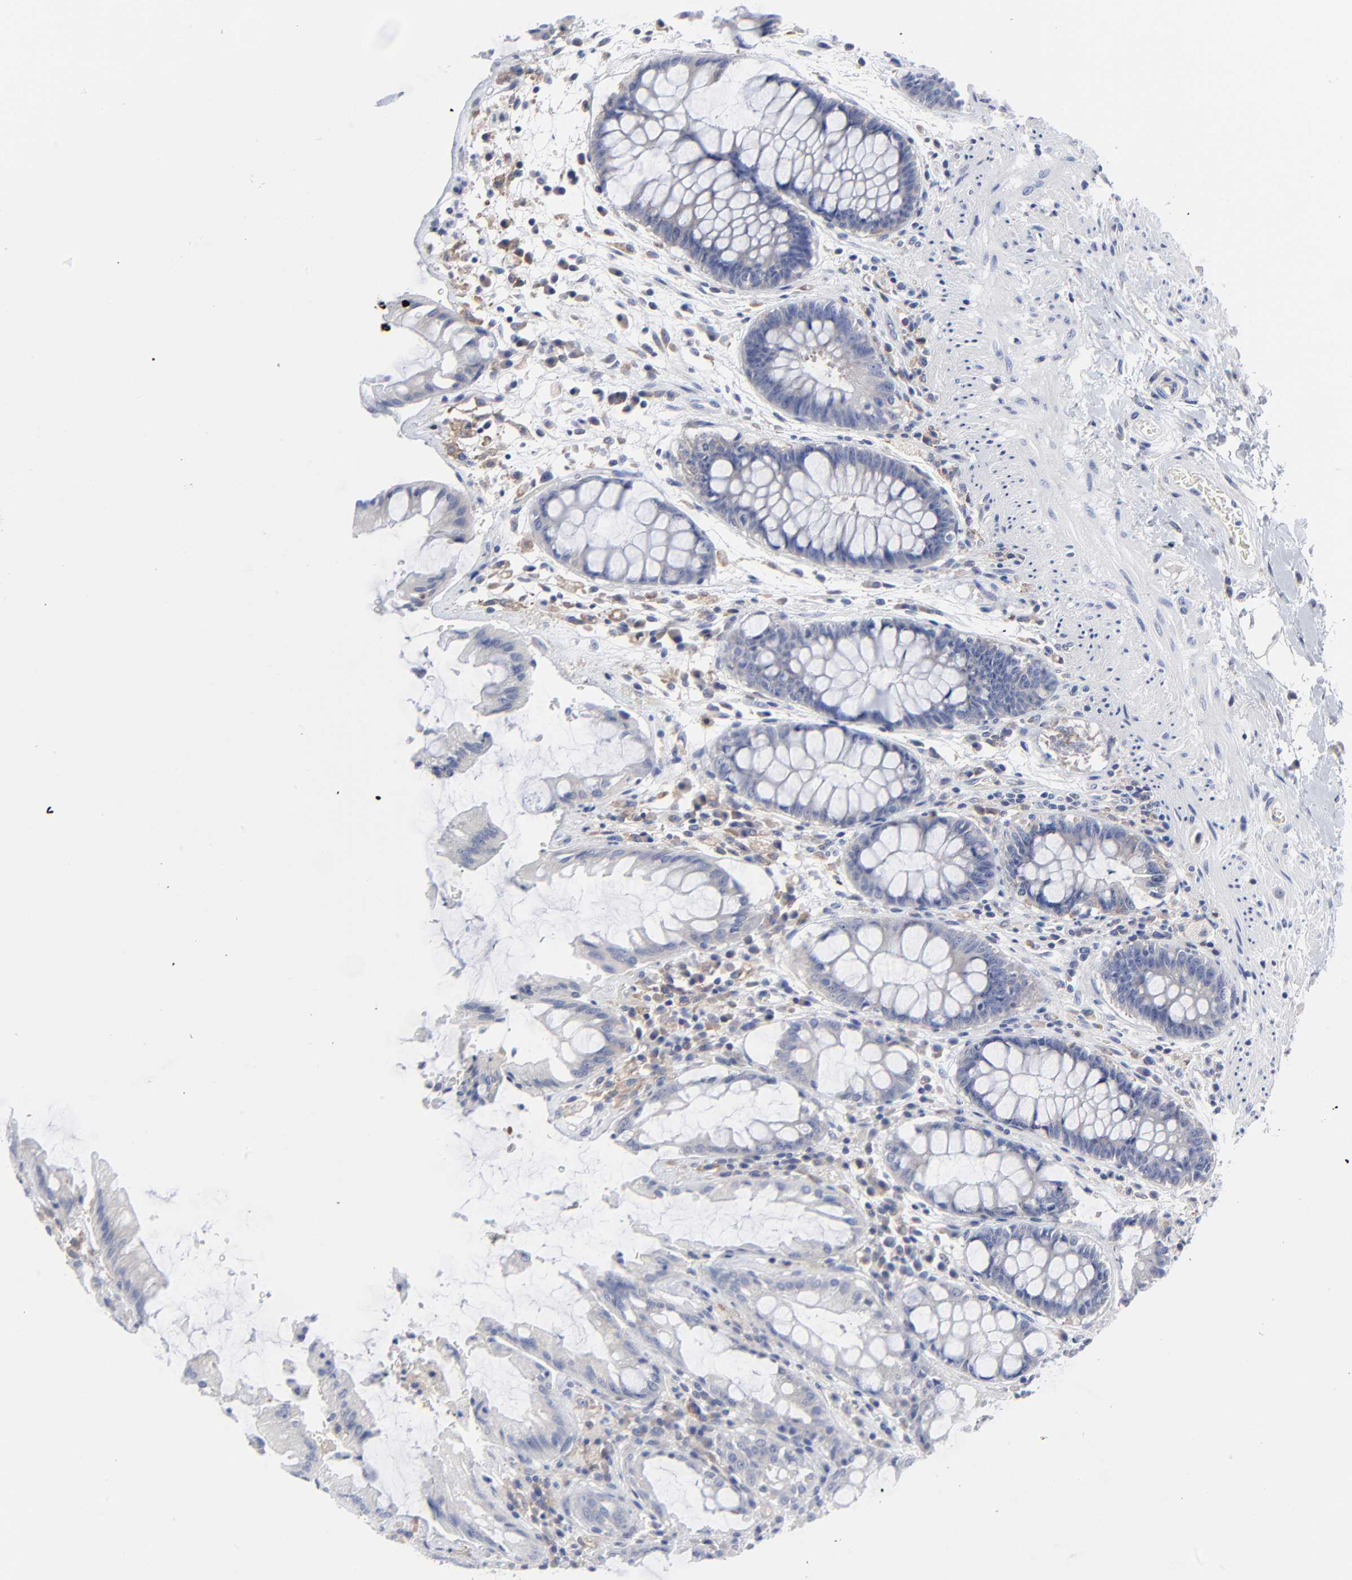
{"staining": {"intensity": "negative", "quantity": "none", "location": "none"}, "tissue": "rectum", "cell_type": "Glandular cells", "image_type": "normal", "snomed": [{"axis": "morphology", "description": "Normal tissue, NOS"}, {"axis": "topography", "description": "Rectum"}], "caption": "This photomicrograph is of unremarkable rectum stained with IHC to label a protein in brown with the nuclei are counter-stained blue. There is no positivity in glandular cells. (Immunohistochemistry (ihc), brightfield microscopy, high magnification).", "gene": "STAT2", "patient": {"sex": "female", "age": 46}}